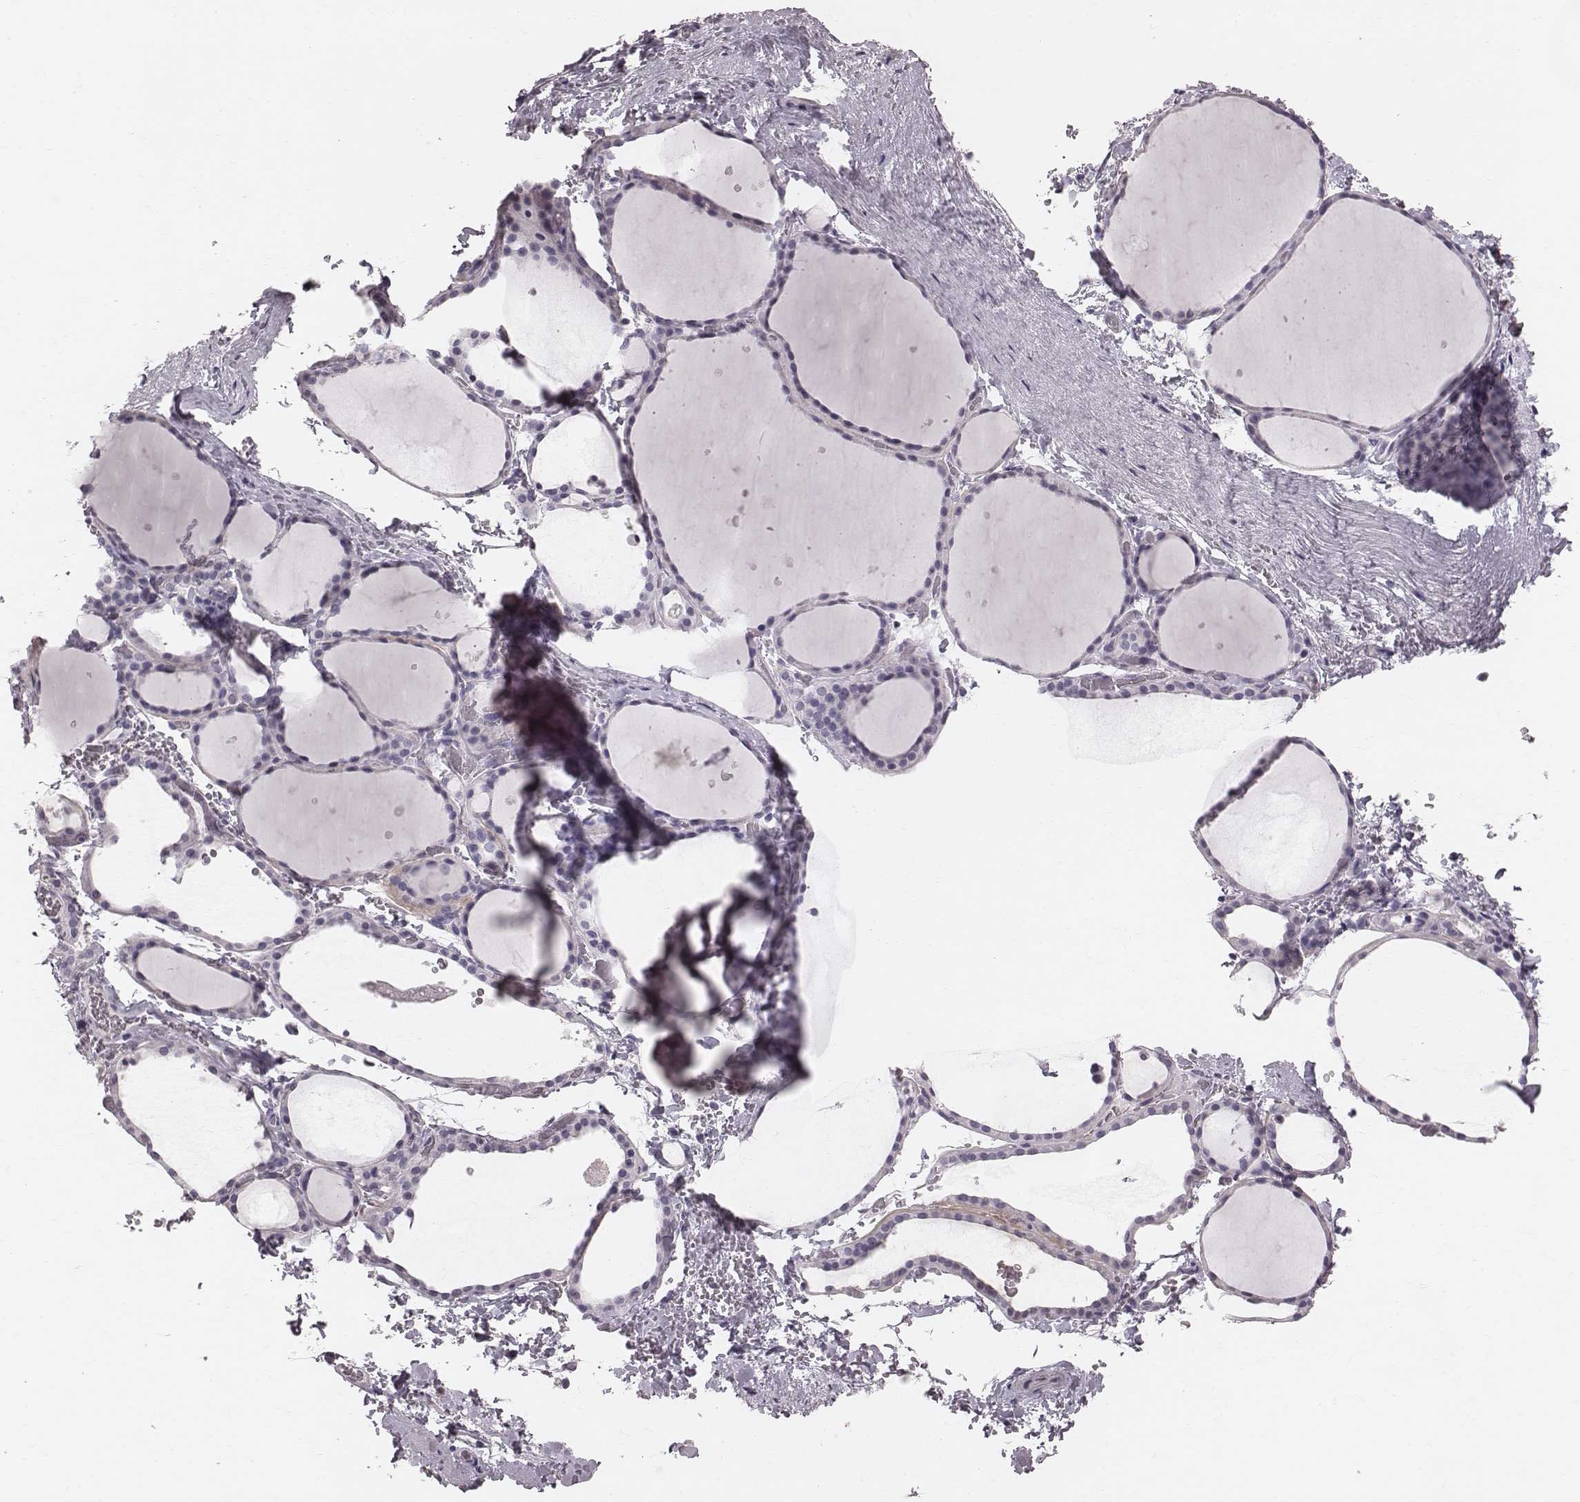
{"staining": {"intensity": "negative", "quantity": "none", "location": "none"}, "tissue": "thyroid gland", "cell_type": "Glandular cells", "image_type": "normal", "snomed": [{"axis": "morphology", "description": "Normal tissue, NOS"}, {"axis": "topography", "description": "Thyroid gland"}], "caption": "Glandular cells are negative for protein expression in normal human thyroid gland.", "gene": "CFTR", "patient": {"sex": "female", "age": 36}}